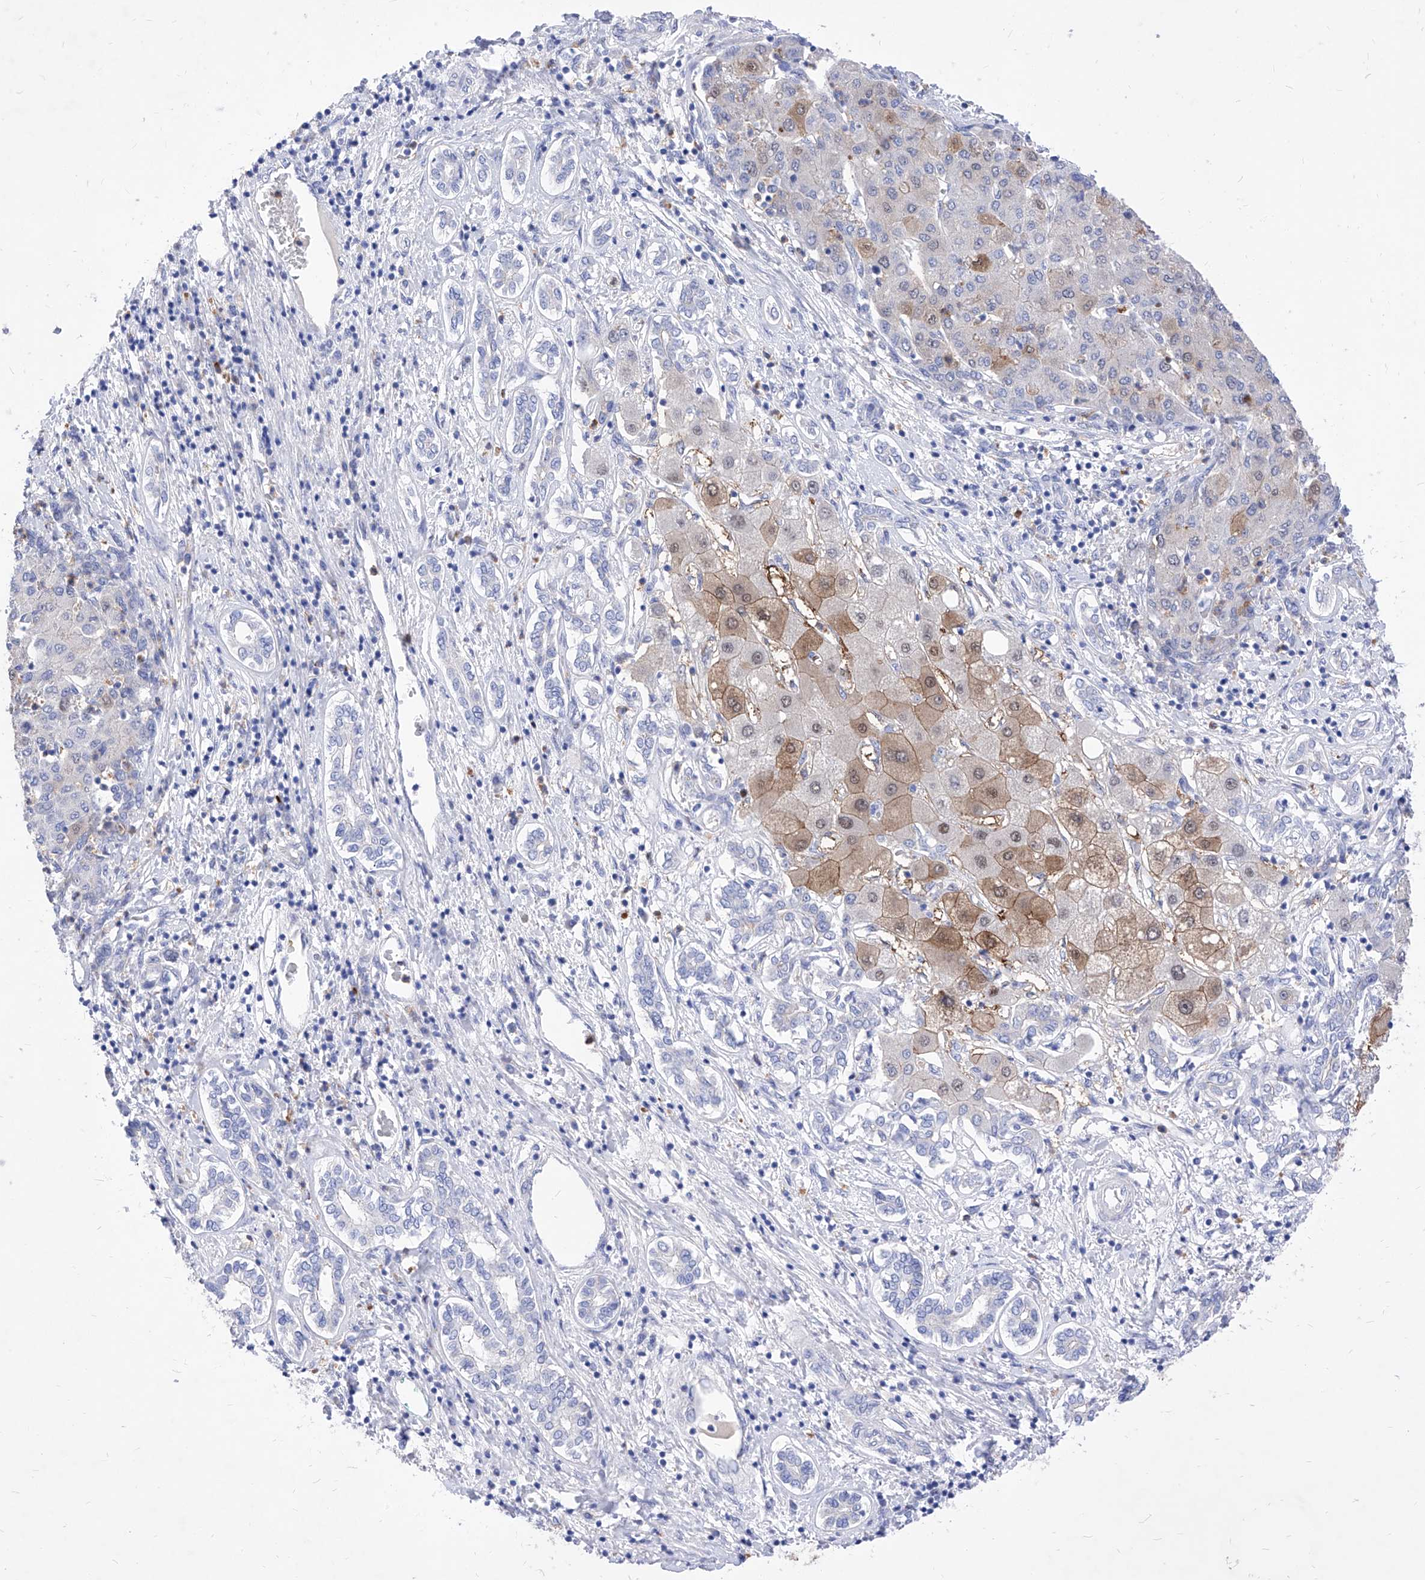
{"staining": {"intensity": "moderate", "quantity": "<25%", "location": "cytoplasmic/membranous"}, "tissue": "liver cancer", "cell_type": "Tumor cells", "image_type": "cancer", "snomed": [{"axis": "morphology", "description": "Carcinoma, Hepatocellular, NOS"}, {"axis": "topography", "description": "Liver"}], "caption": "Moderate cytoplasmic/membranous expression is seen in about <25% of tumor cells in liver hepatocellular carcinoma.", "gene": "VAX1", "patient": {"sex": "male", "age": 65}}